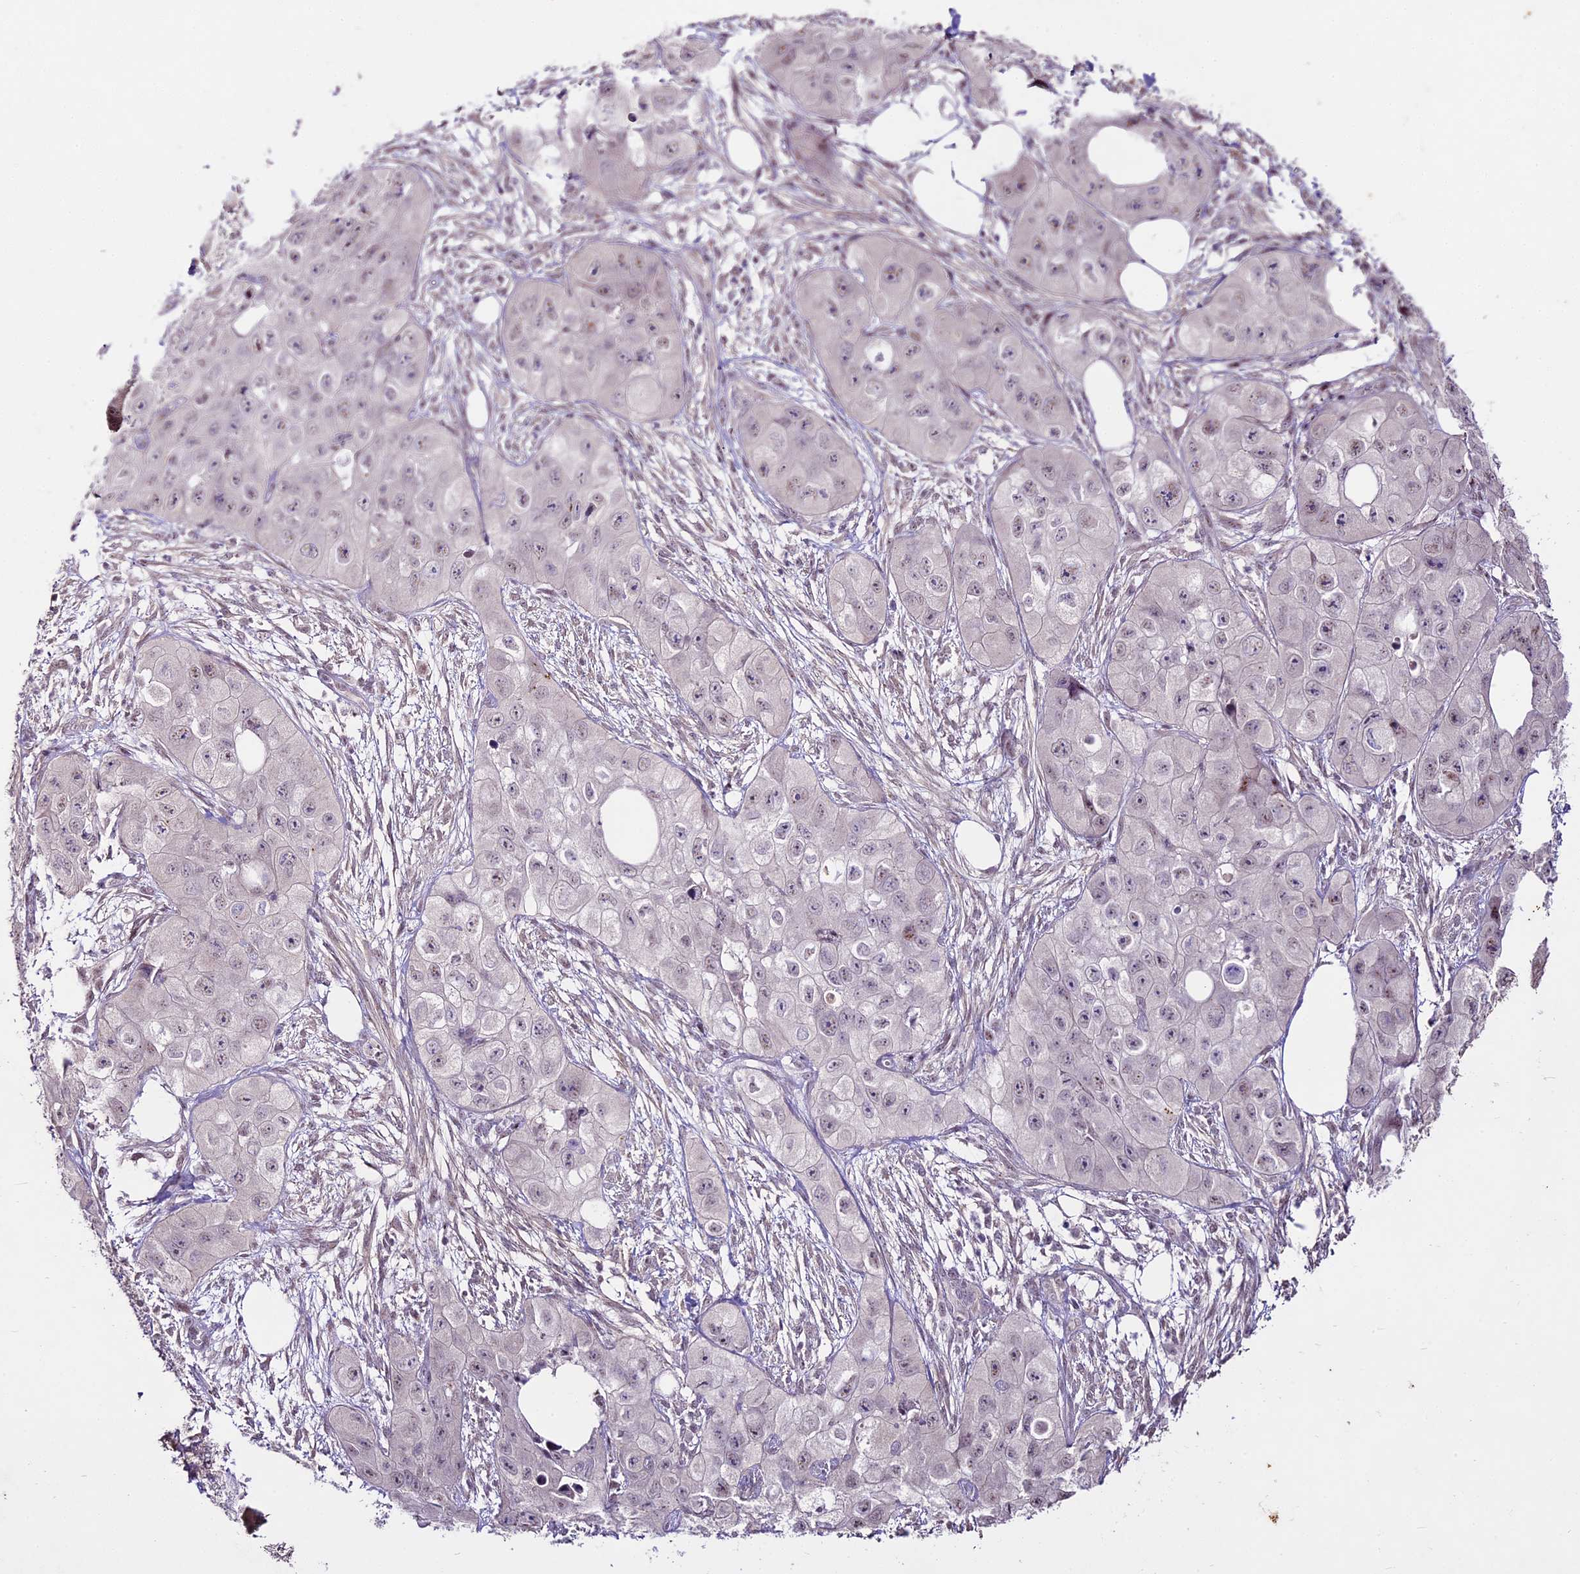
{"staining": {"intensity": "negative", "quantity": "none", "location": "none"}, "tissue": "skin cancer", "cell_type": "Tumor cells", "image_type": "cancer", "snomed": [{"axis": "morphology", "description": "Squamous cell carcinoma, NOS"}, {"axis": "topography", "description": "Skin"}, {"axis": "topography", "description": "Subcutis"}], "caption": "Immunohistochemical staining of skin squamous cell carcinoma shows no significant staining in tumor cells. The staining was performed using DAB to visualize the protein expression in brown, while the nuclei were stained in blue with hematoxylin (Magnification: 20x).", "gene": "SUSD3", "patient": {"sex": "male", "age": 73}}